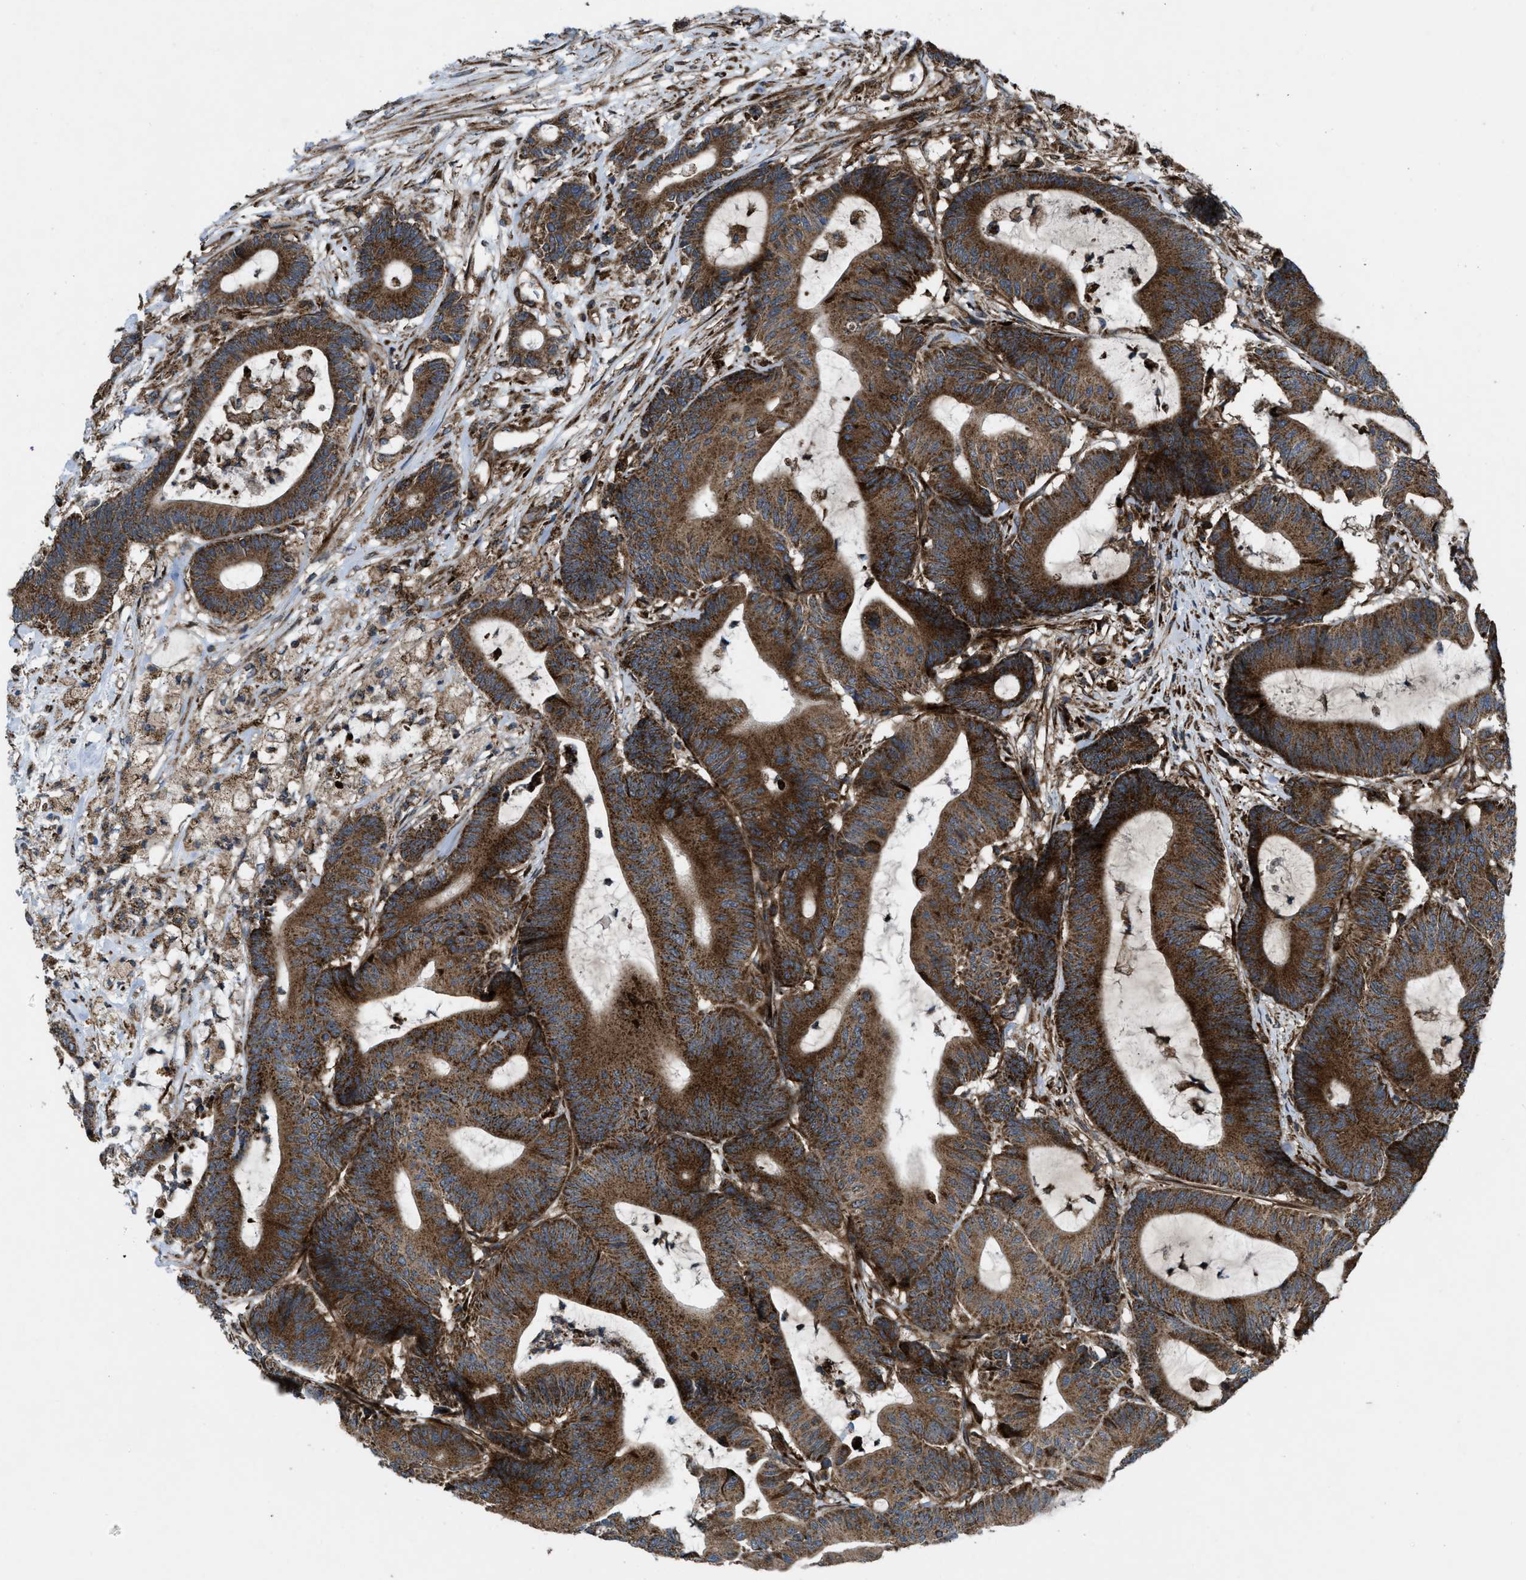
{"staining": {"intensity": "strong", "quantity": ">75%", "location": "cytoplasmic/membranous"}, "tissue": "colorectal cancer", "cell_type": "Tumor cells", "image_type": "cancer", "snomed": [{"axis": "morphology", "description": "Adenocarcinoma, NOS"}, {"axis": "topography", "description": "Colon"}], "caption": "Immunohistochemical staining of colorectal cancer shows high levels of strong cytoplasmic/membranous protein positivity in approximately >75% of tumor cells. The staining was performed using DAB (3,3'-diaminobenzidine), with brown indicating positive protein expression. Nuclei are stained blue with hematoxylin.", "gene": "PER3", "patient": {"sex": "female", "age": 84}}